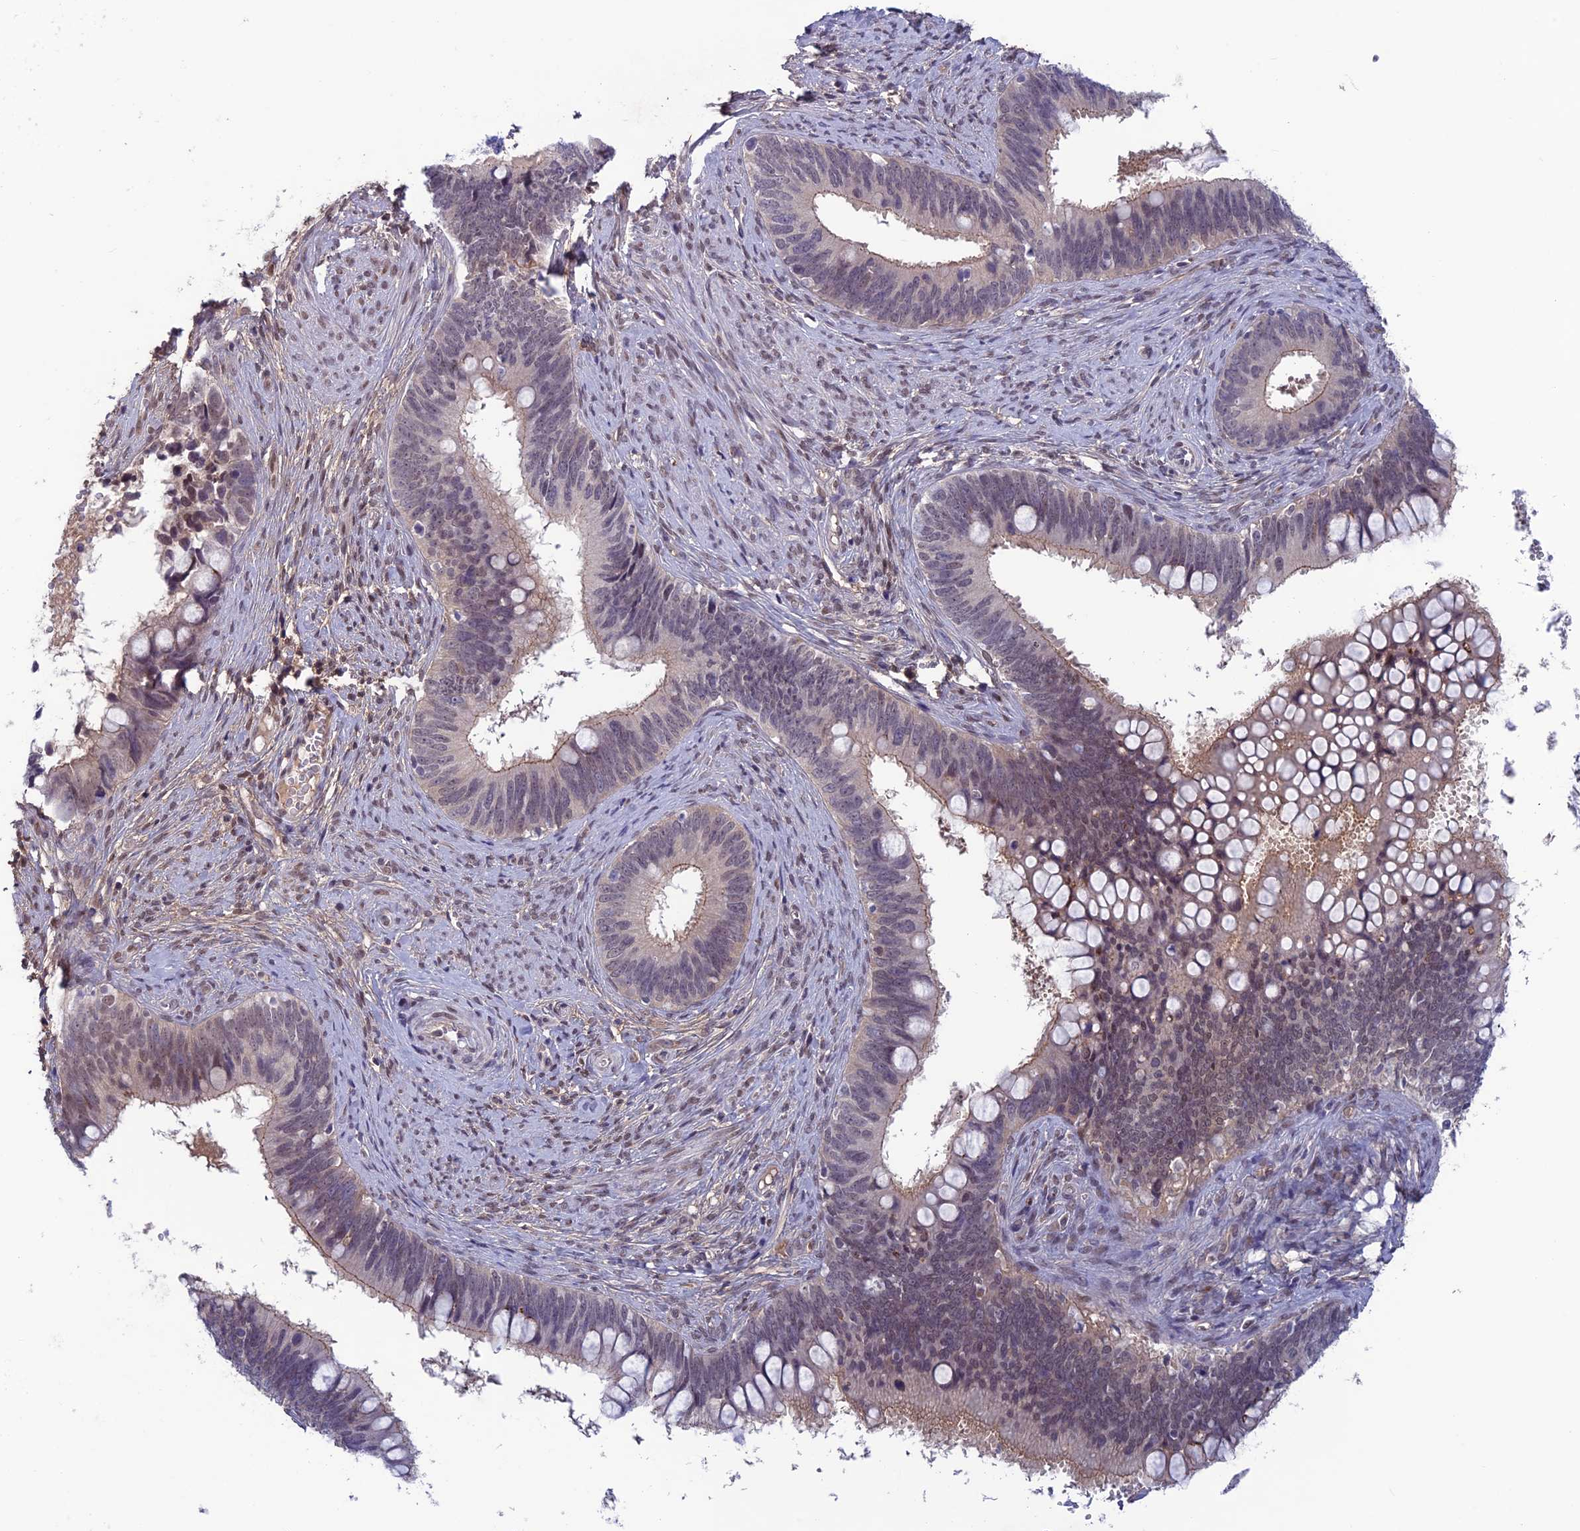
{"staining": {"intensity": "weak", "quantity": "25%-75%", "location": "cytoplasmic/membranous"}, "tissue": "cervical cancer", "cell_type": "Tumor cells", "image_type": "cancer", "snomed": [{"axis": "morphology", "description": "Adenocarcinoma, NOS"}, {"axis": "topography", "description": "Cervix"}], "caption": "Cervical adenocarcinoma stained for a protein (brown) reveals weak cytoplasmic/membranous positive positivity in approximately 25%-75% of tumor cells.", "gene": "FKBPL", "patient": {"sex": "female", "age": 42}}